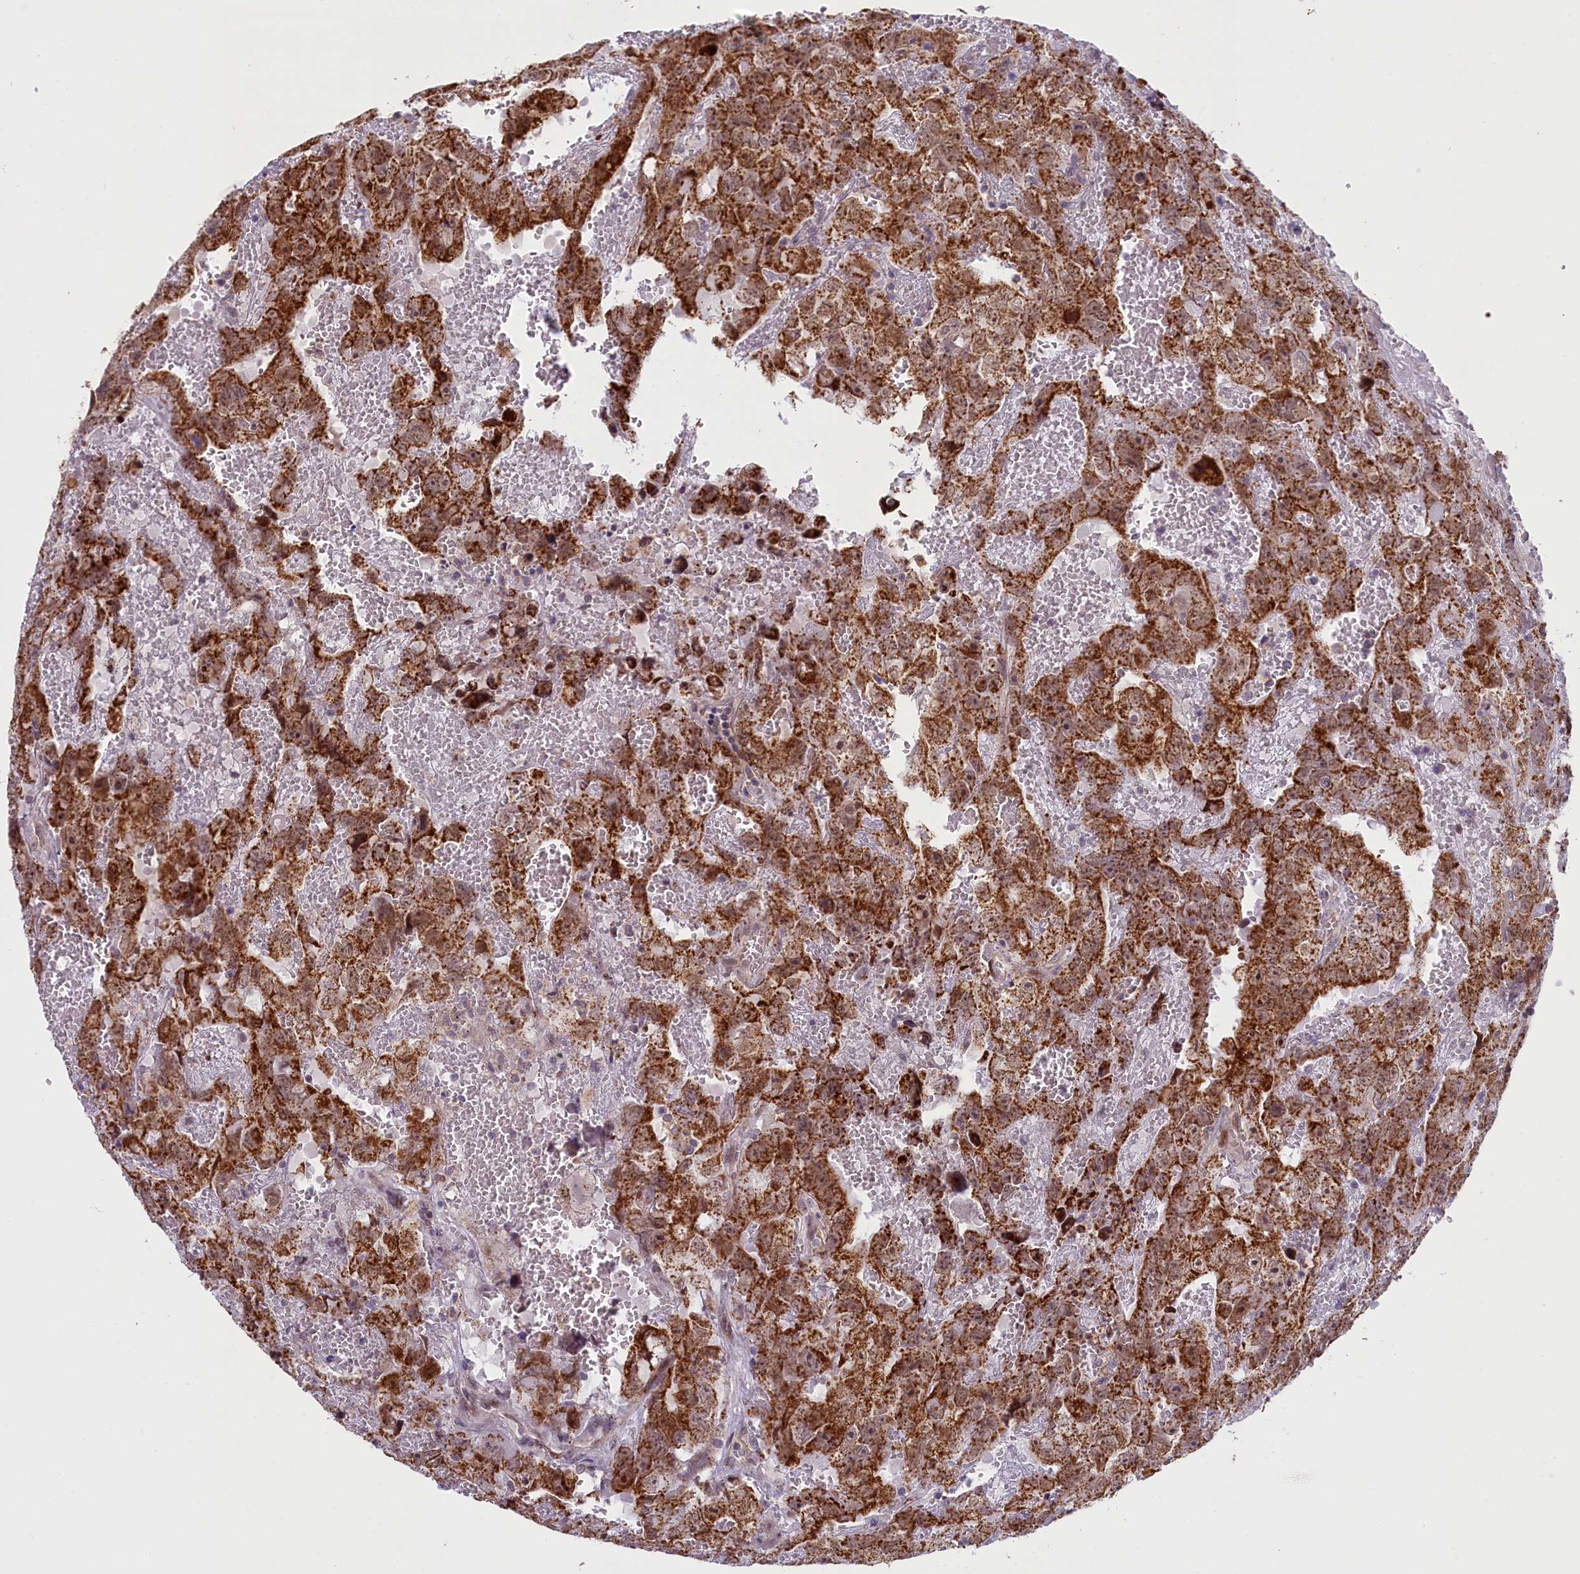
{"staining": {"intensity": "strong", "quantity": ">75%", "location": "cytoplasmic/membranous"}, "tissue": "testis cancer", "cell_type": "Tumor cells", "image_type": "cancer", "snomed": [{"axis": "morphology", "description": "Carcinoma, Embryonal, NOS"}, {"axis": "topography", "description": "Testis"}], "caption": "High-magnification brightfield microscopy of testis cancer stained with DAB (brown) and counterstained with hematoxylin (blue). tumor cells exhibit strong cytoplasmic/membranous expression is identified in approximately>75% of cells.", "gene": "CCL23", "patient": {"sex": "male", "age": 45}}